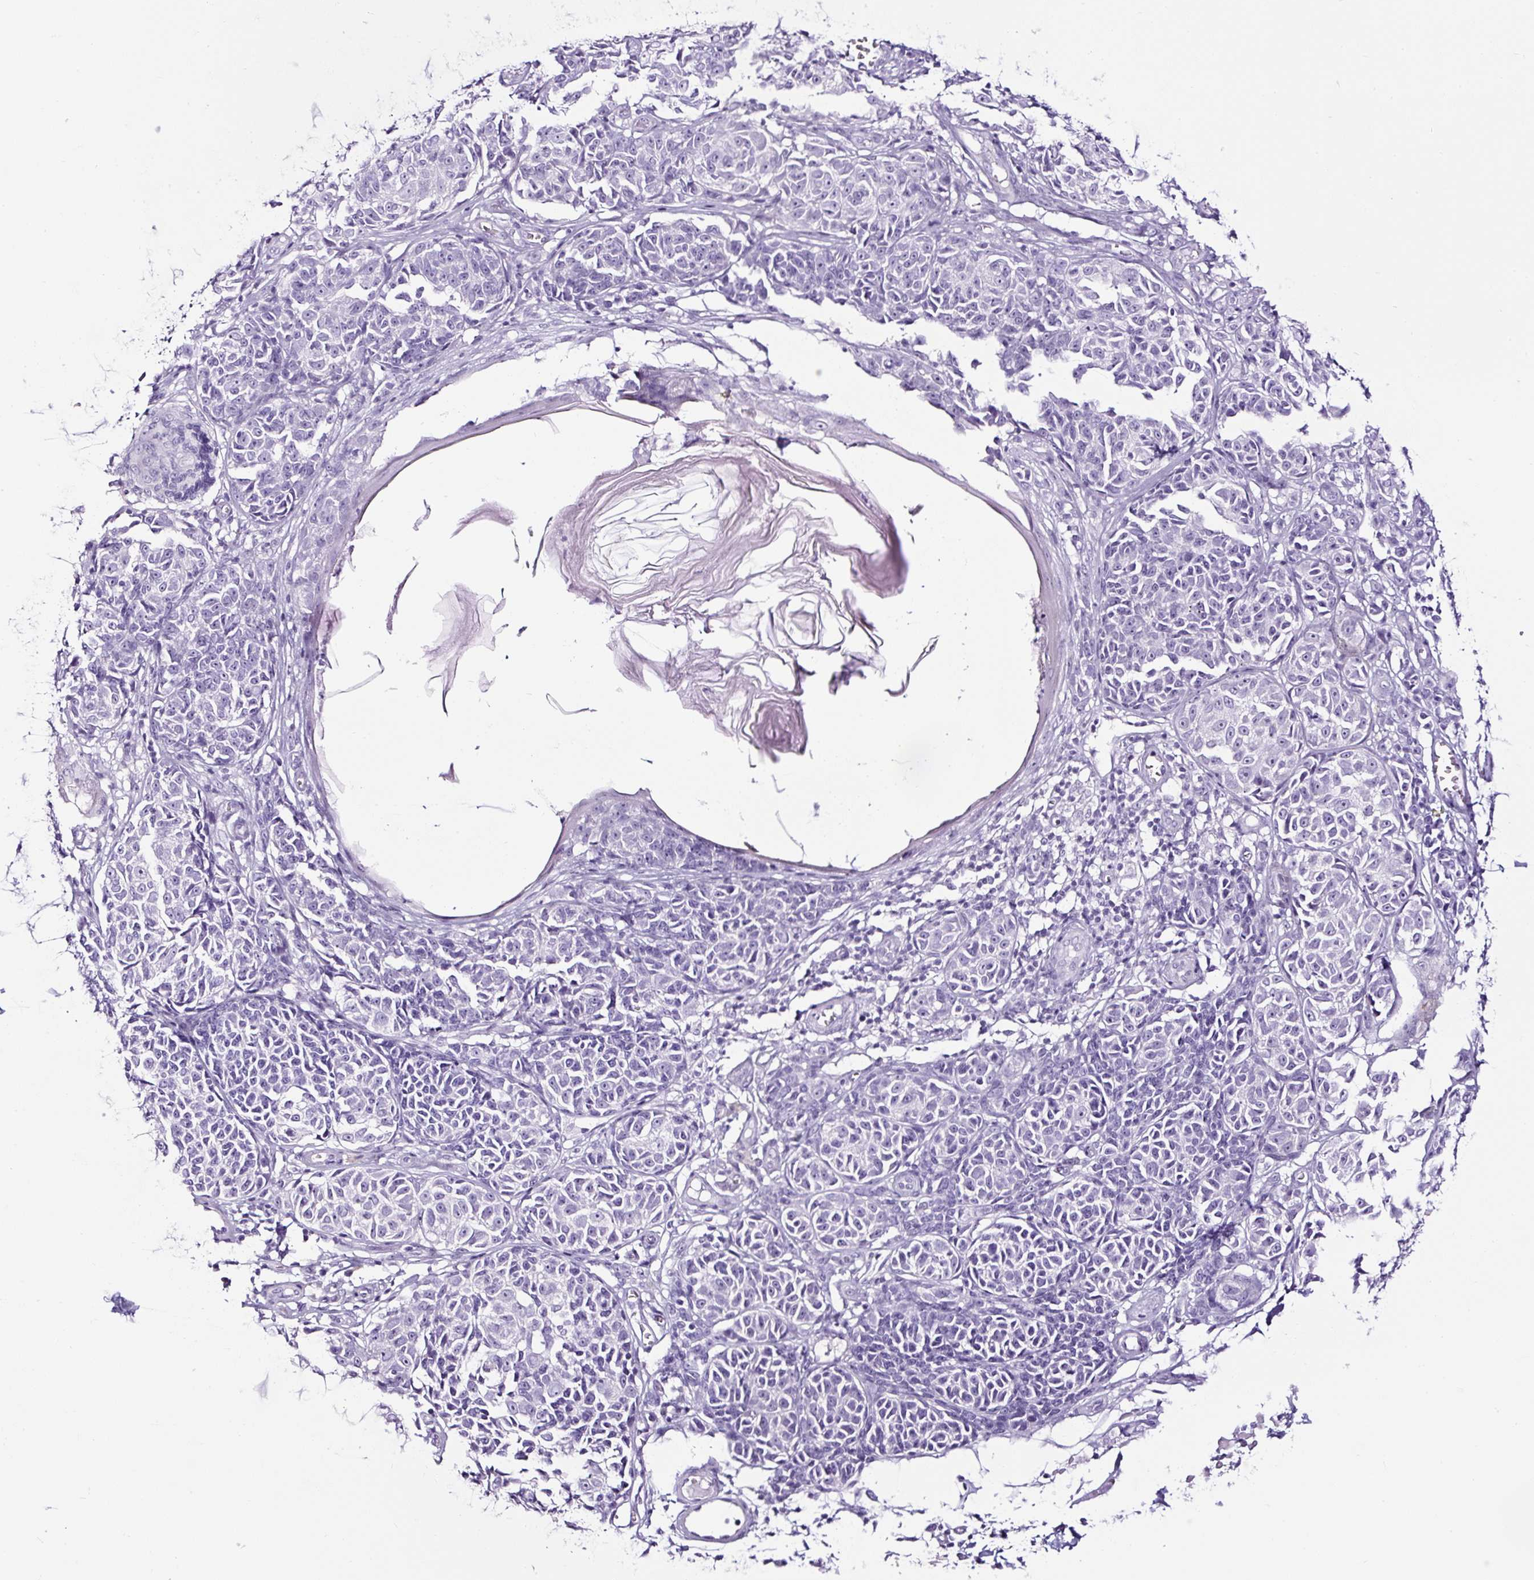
{"staining": {"intensity": "negative", "quantity": "none", "location": "none"}, "tissue": "melanoma", "cell_type": "Tumor cells", "image_type": "cancer", "snomed": [{"axis": "morphology", "description": "Malignant melanoma, NOS"}, {"axis": "topography", "description": "Skin"}], "caption": "High magnification brightfield microscopy of malignant melanoma stained with DAB (brown) and counterstained with hematoxylin (blue): tumor cells show no significant positivity.", "gene": "NPHS2", "patient": {"sex": "male", "age": 73}}